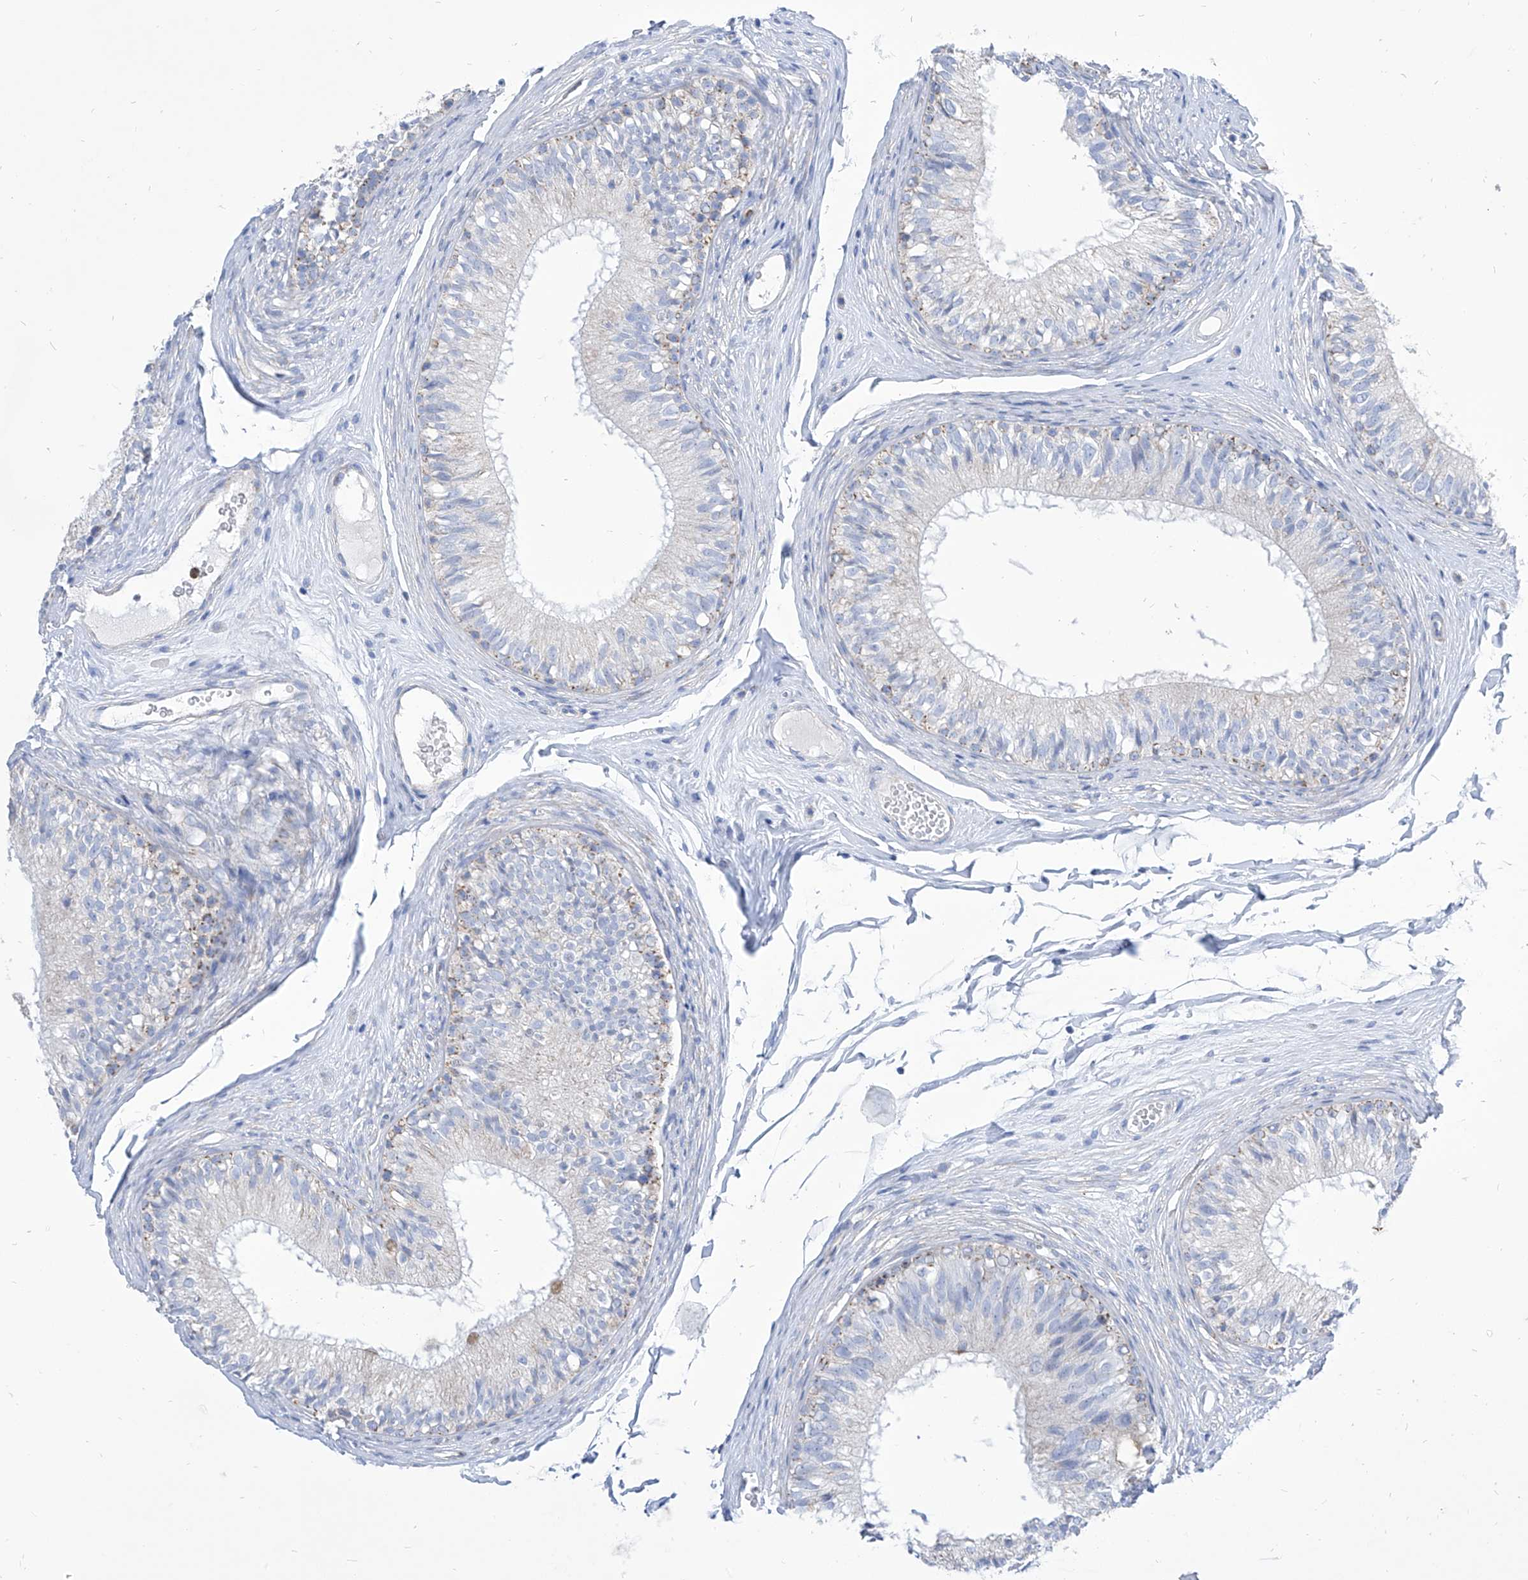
{"staining": {"intensity": "negative", "quantity": "none", "location": "none"}, "tissue": "epididymis", "cell_type": "Glandular cells", "image_type": "normal", "snomed": [{"axis": "morphology", "description": "Normal tissue, NOS"}, {"axis": "morphology", "description": "Seminoma in situ"}, {"axis": "topography", "description": "Testis"}, {"axis": "topography", "description": "Epididymis"}], "caption": "Immunohistochemistry (IHC) of unremarkable human epididymis displays no expression in glandular cells.", "gene": "COQ3", "patient": {"sex": "male", "age": 28}}